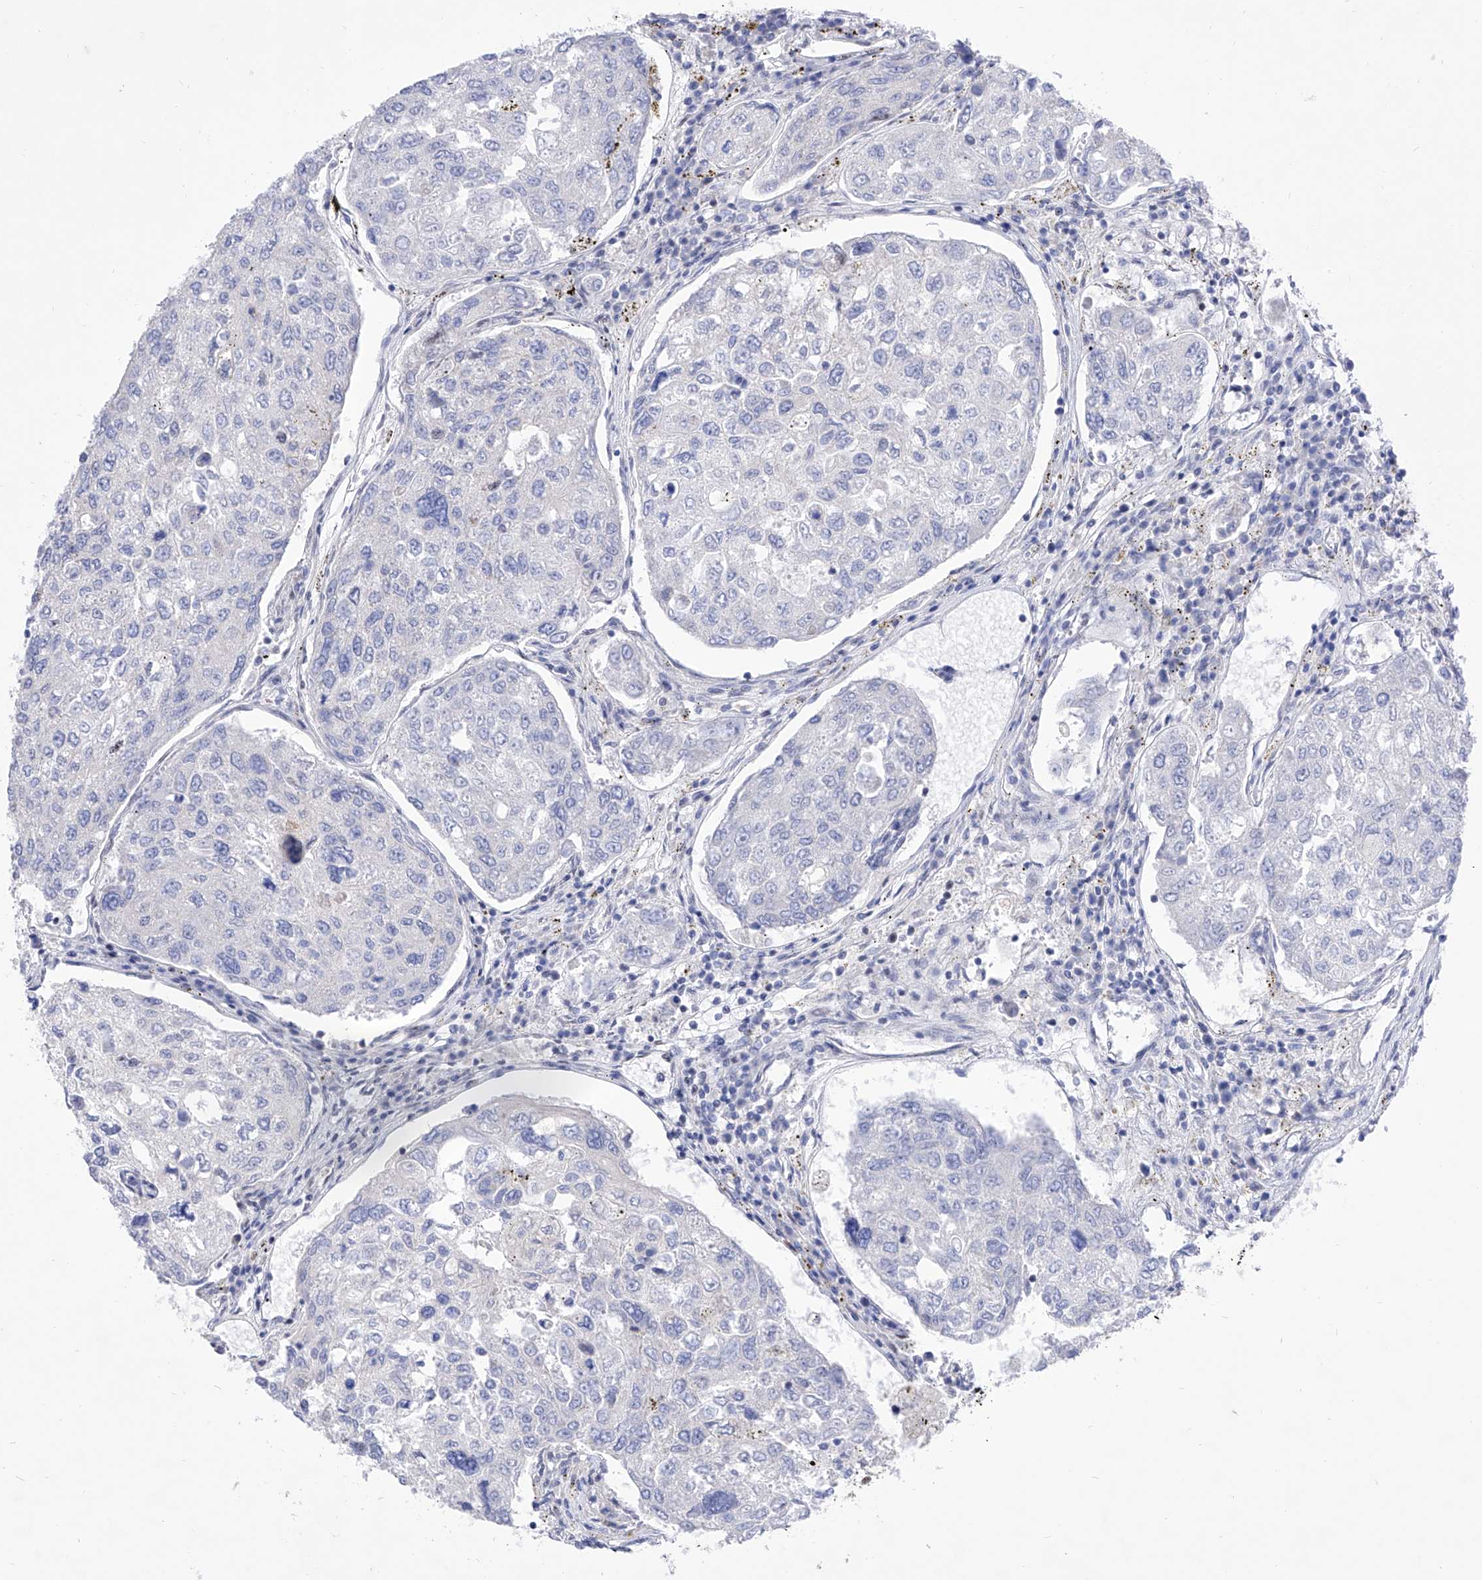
{"staining": {"intensity": "moderate", "quantity": "25%-75%", "location": "nuclear"}, "tissue": "urothelial cancer", "cell_type": "Tumor cells", "image_type": "cancer", "snomed": [{"axis": "morphology", "description": "Urothelial carcinoma, High grade"}, {"axis": "topography", "description": "Lymph node"}, {"axis": "topography", "description": "Urinary bladder"}], "caption": "Immunohistochemistry (IHC) staining of high-grade urothelial carcinoma, which shows medium levels of moderate nuclear expression in approximately 25%-75% of tumor cells indicating moderate nuclear protein positivity. The staining was performed using DAB (brown) for protein detection and nuclei were counterstained in hematoxylin (blue).", "gene": "ATN1", "patient": {"sex": "male", "age": 51}}